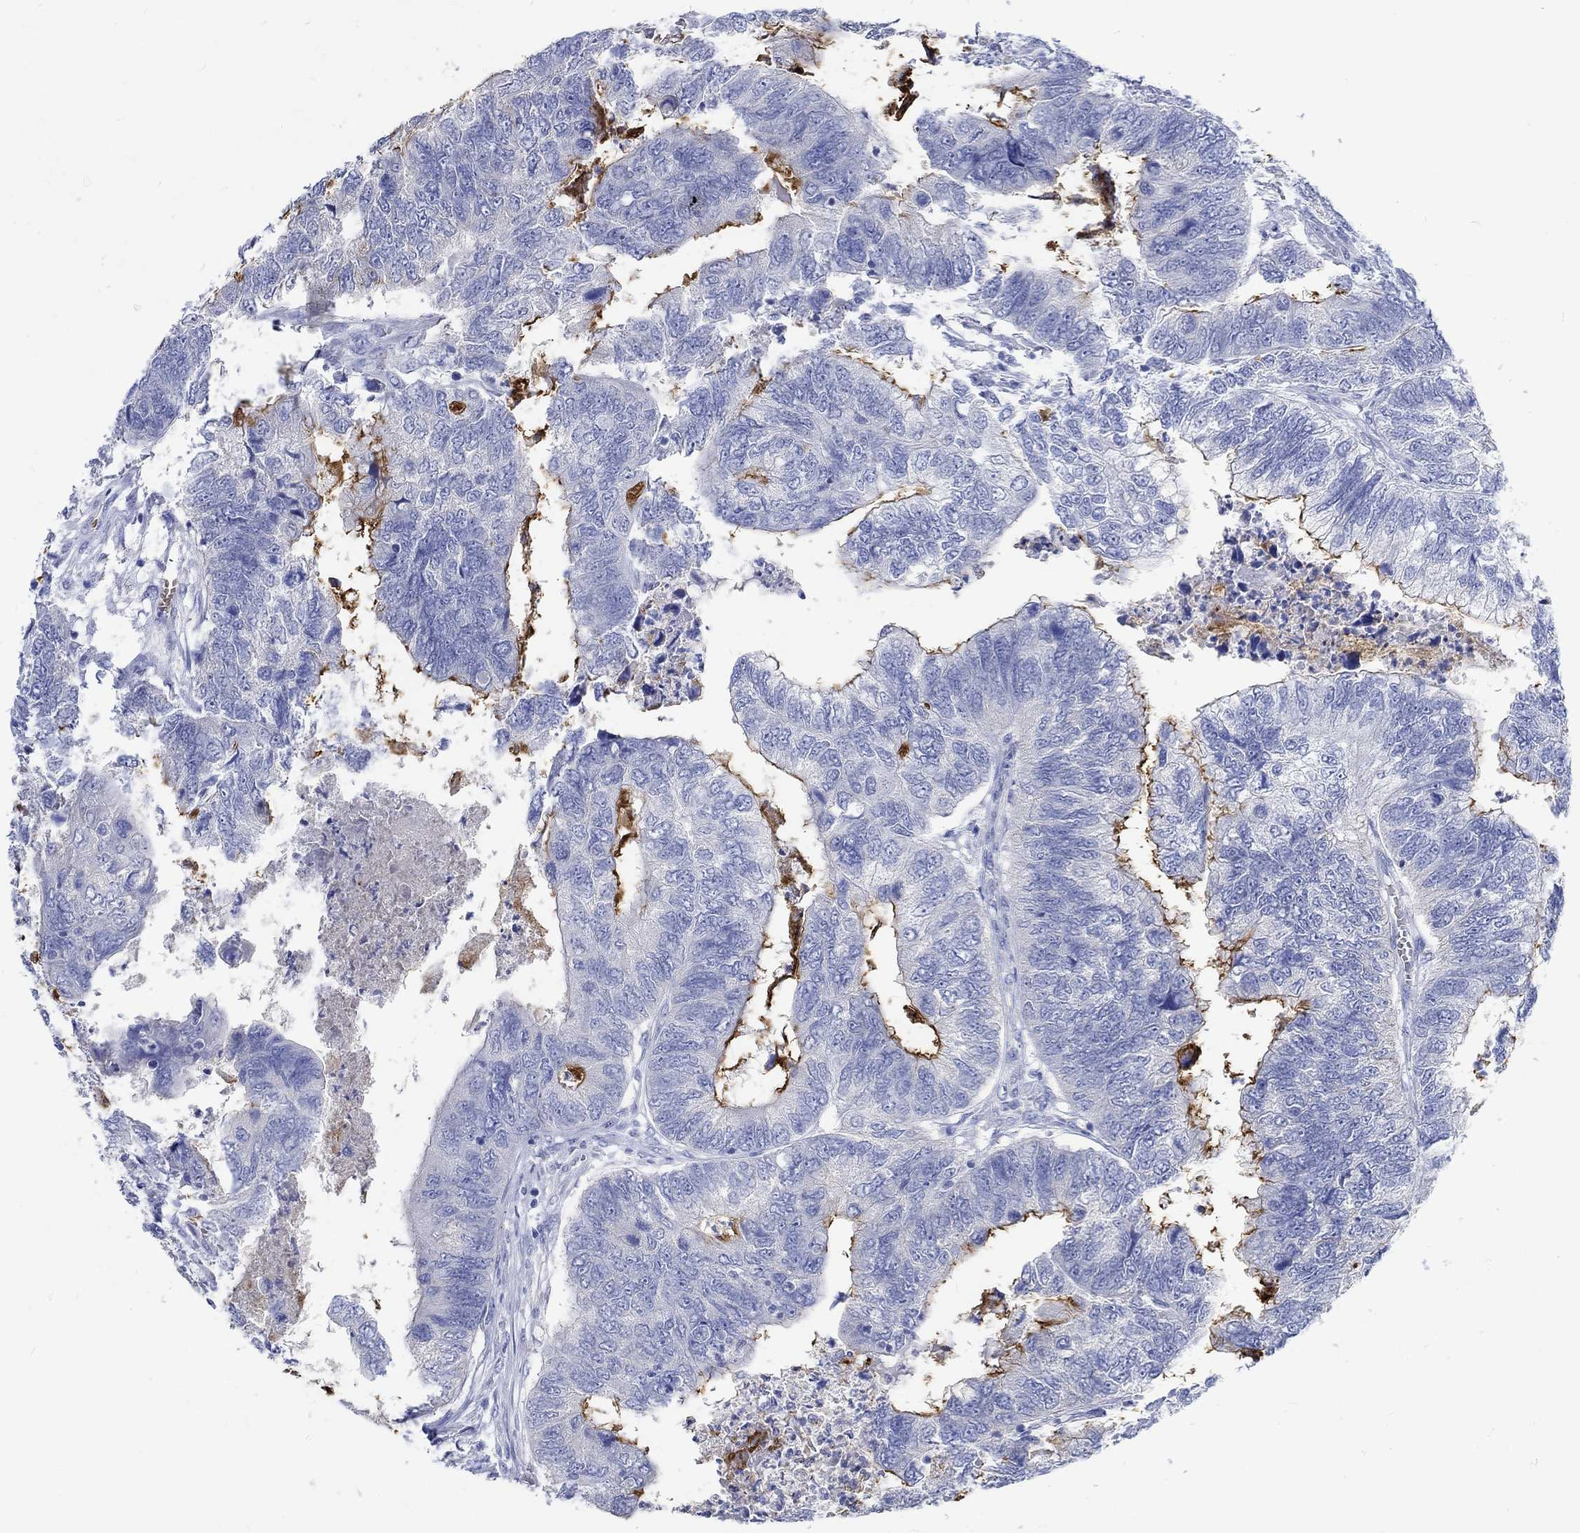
{"staining": {"intensity": "strong", "quantity": "<25%", "location": "cytoplasmic/membranous"}, "tissue": "colorectal cancer", "cell_type": "Tumor cells", "image_type": "cancer", "snomed": [{"axis": "morphology", "description": "Adenocarcinoma, NOS"}, {"axis": "topography", "description": "Colon"}], "caption": "A brown stain highlights strong cytoplasmic/membranous expression of a protein in colorectal cancer (adenocarcinoma) tumor cells. Using DAB (brown) and hematoxylin (blue) stains, captured at high magnification using brightfield microscopy.", "gene": "KCNA1", "patient": {"sex": "female", "age": 67}}